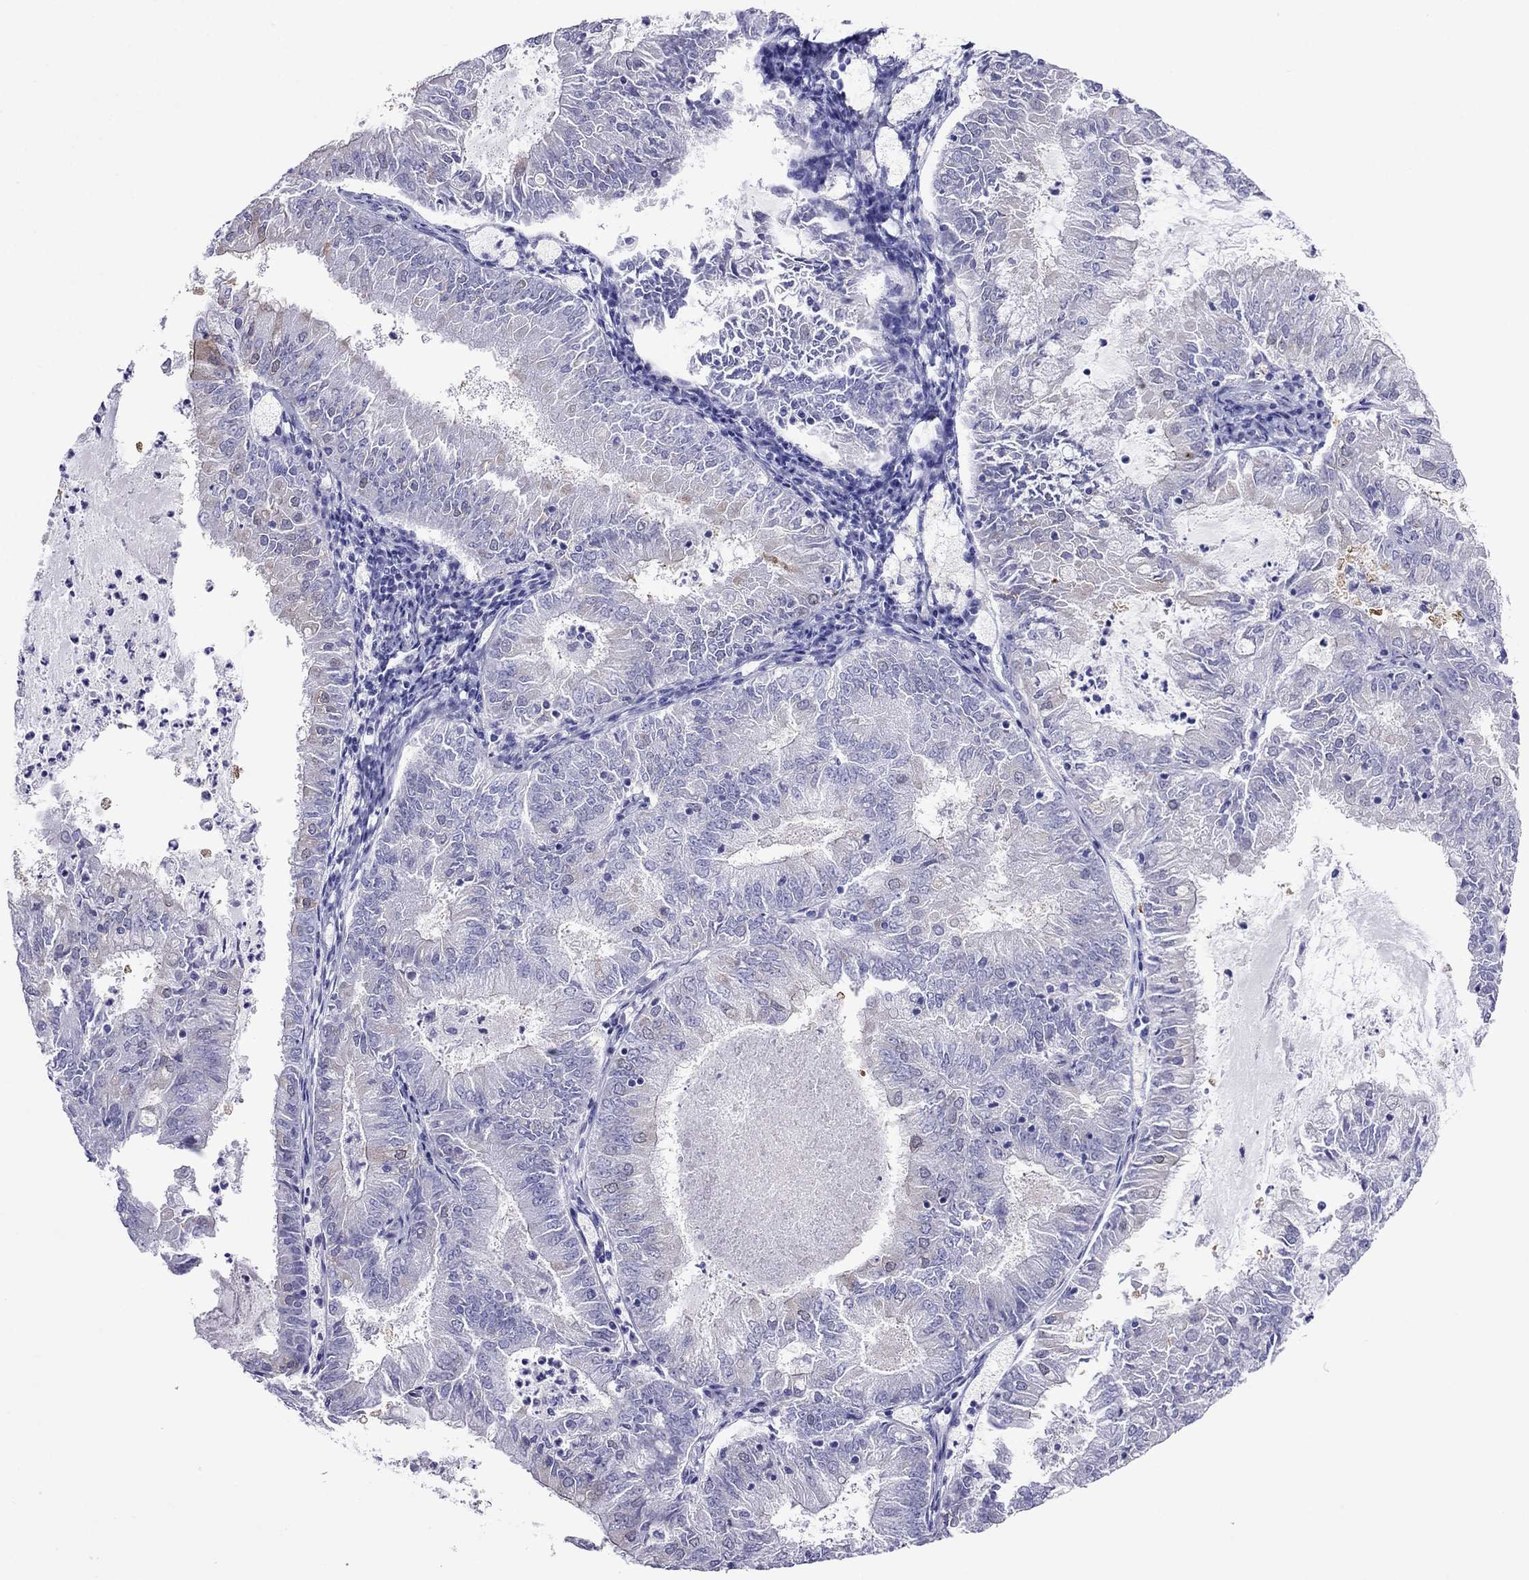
{"staining": {"intensity": "negative", "quantity": "none", "location": "none"}, "tissue": "endometrial cancer", "cell_type": "Tumor cells", "image_type": "cancer", "snomed": [{"axis": "morphology", "description": "Adenocarcinoma, NOS"}, {"axis": "topography", "description": "Endometrium"}], "caption": "A photomicrograph of endometrial cancer stained for a protein shows no brown staining in tumor cells.", "gene": "PCDHA6", "patient": {"sex": "female", "age": 57}}